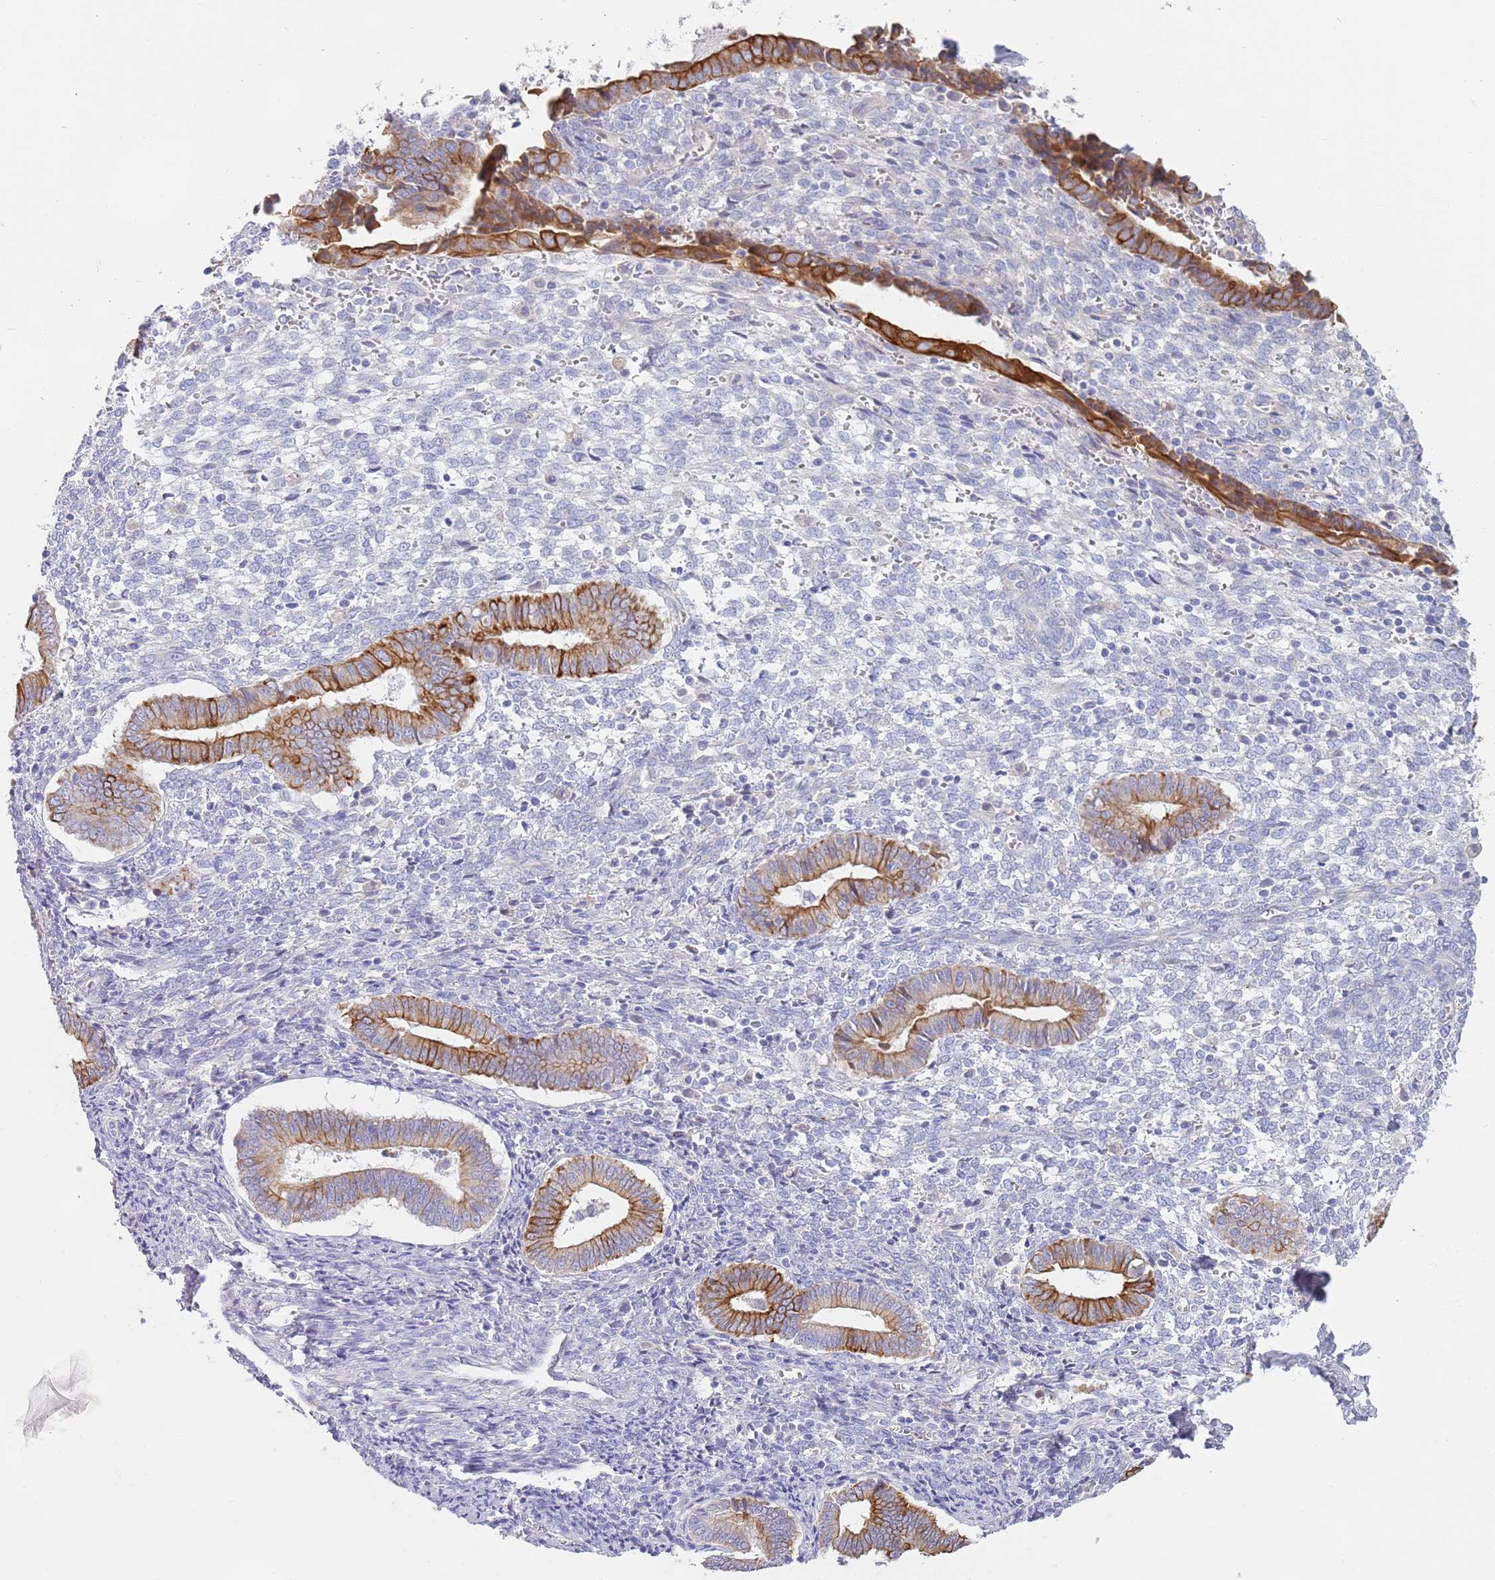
{"staining": {"intensity": "negative", "quantity": "none", "location": "none"}, "tissue": "endometrium", "cell_type": "Cells in endometrial stroma", "image_type": "normal", "snomed": [{"axis": "morphology", "description": "Normal tissue, NOS"}, {"axis": "topography", "description": "Other"}, {"axis": "topography", "description": "Endometrium"}], "caption": "An image of human endometrium is negative for staining in cells in endometrial stroma.", "gene": "CCDC149", "patient": {"sex": "female", "age": 44}}